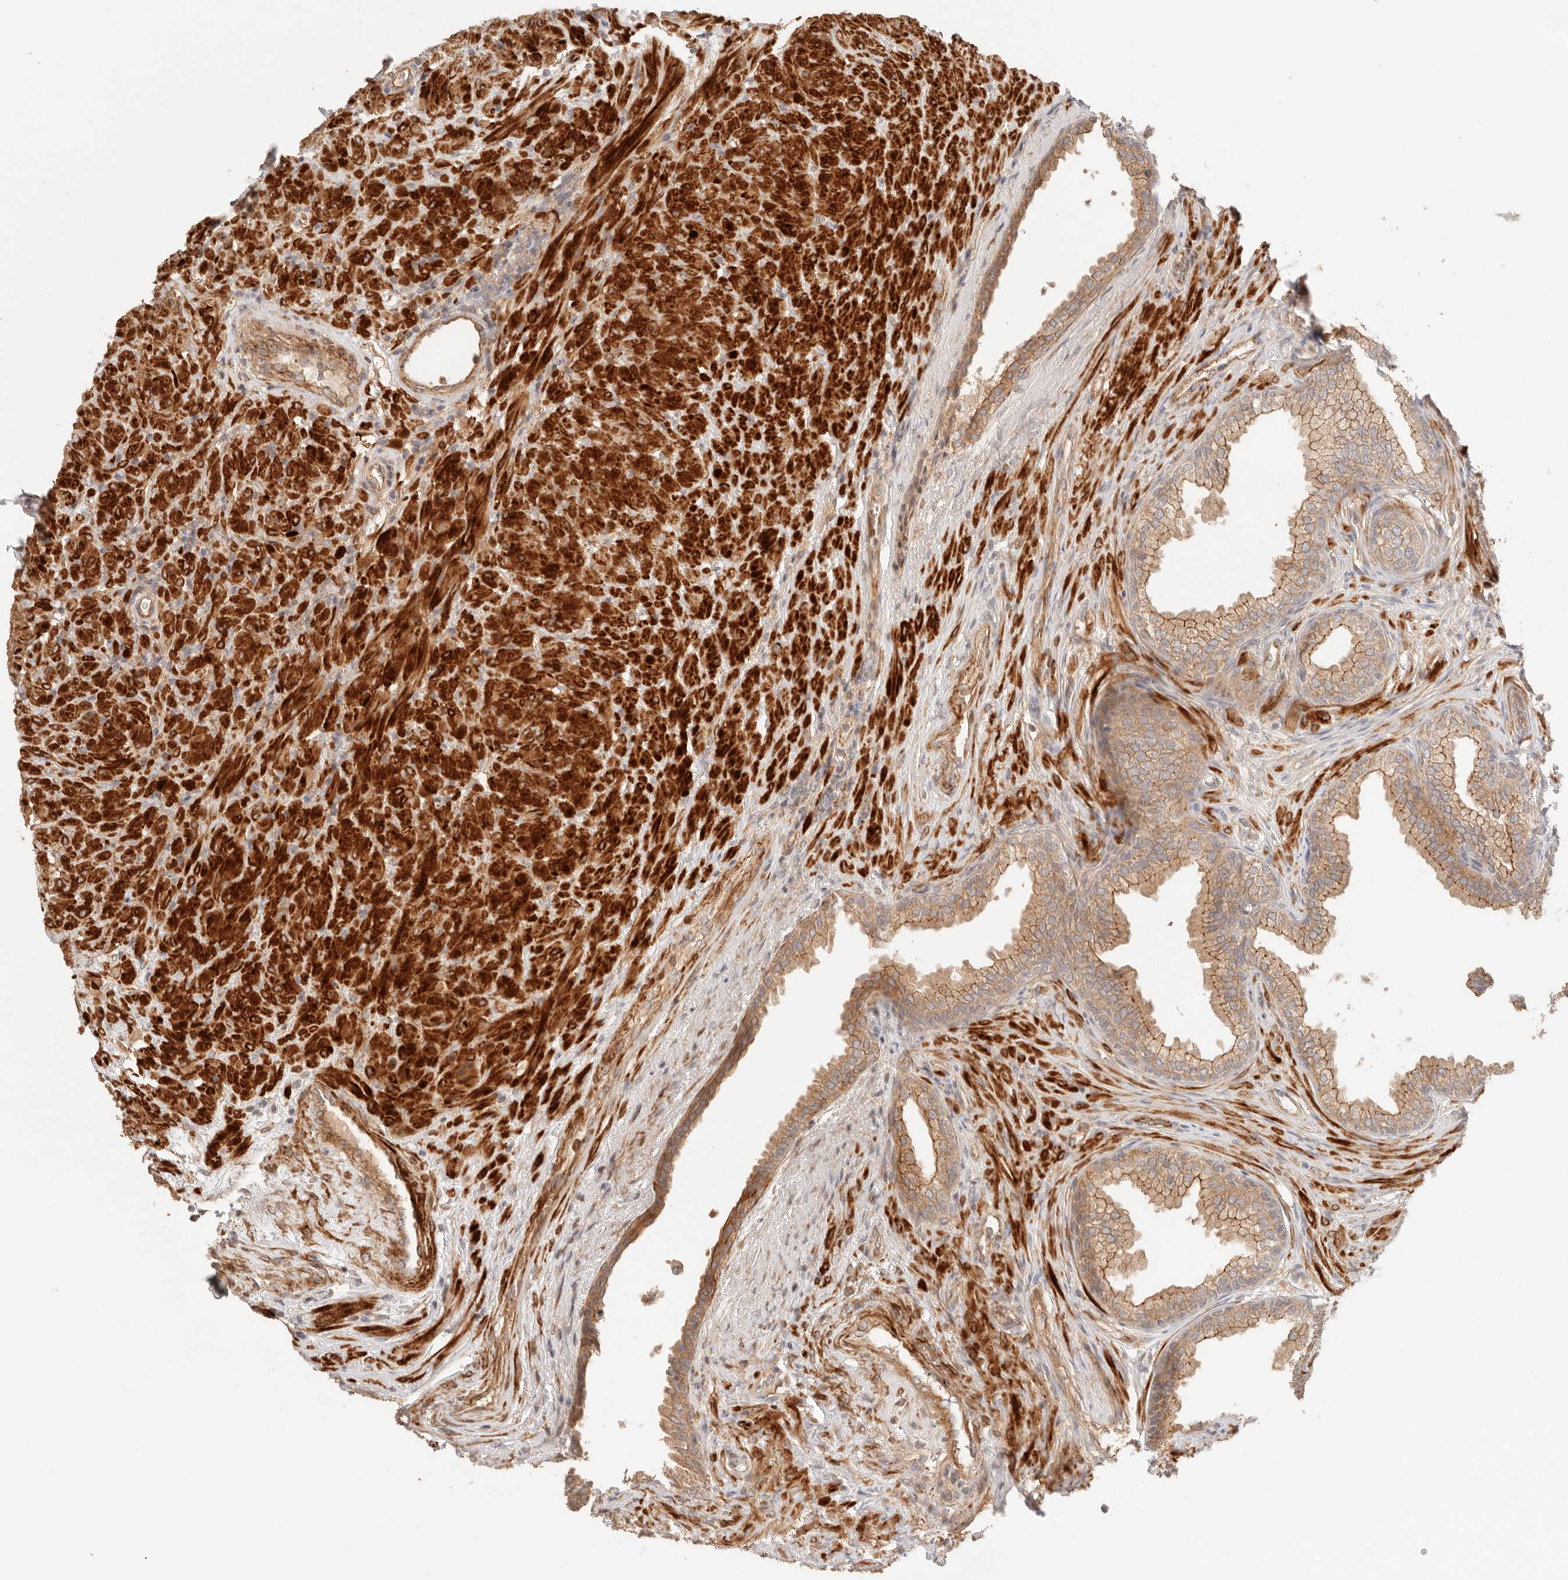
{"staining": {"intensity": "moderate", "quantity": ">75%", "location": "cytoplasmic/membranous"}, "tissue": "prostate", "cell_type": "Glandular cells", "image_type": "normal", "snomed": [{"axis": "morphology", "description": "Normal tissue, NOS"}, {"axis": "topography", "description": "Prostate"}], "caption": "High-magnification brightfield microscopy of unremarkable prostate stained with DAB (brown) and counterstained with hematoxylin (blue). glandular cells exhibit moderate cytoplasmic/membranous staining is present in approximately>75% of cells.", "gene": "IL1R2", "patient": {"sex": "male", "age": 76}}